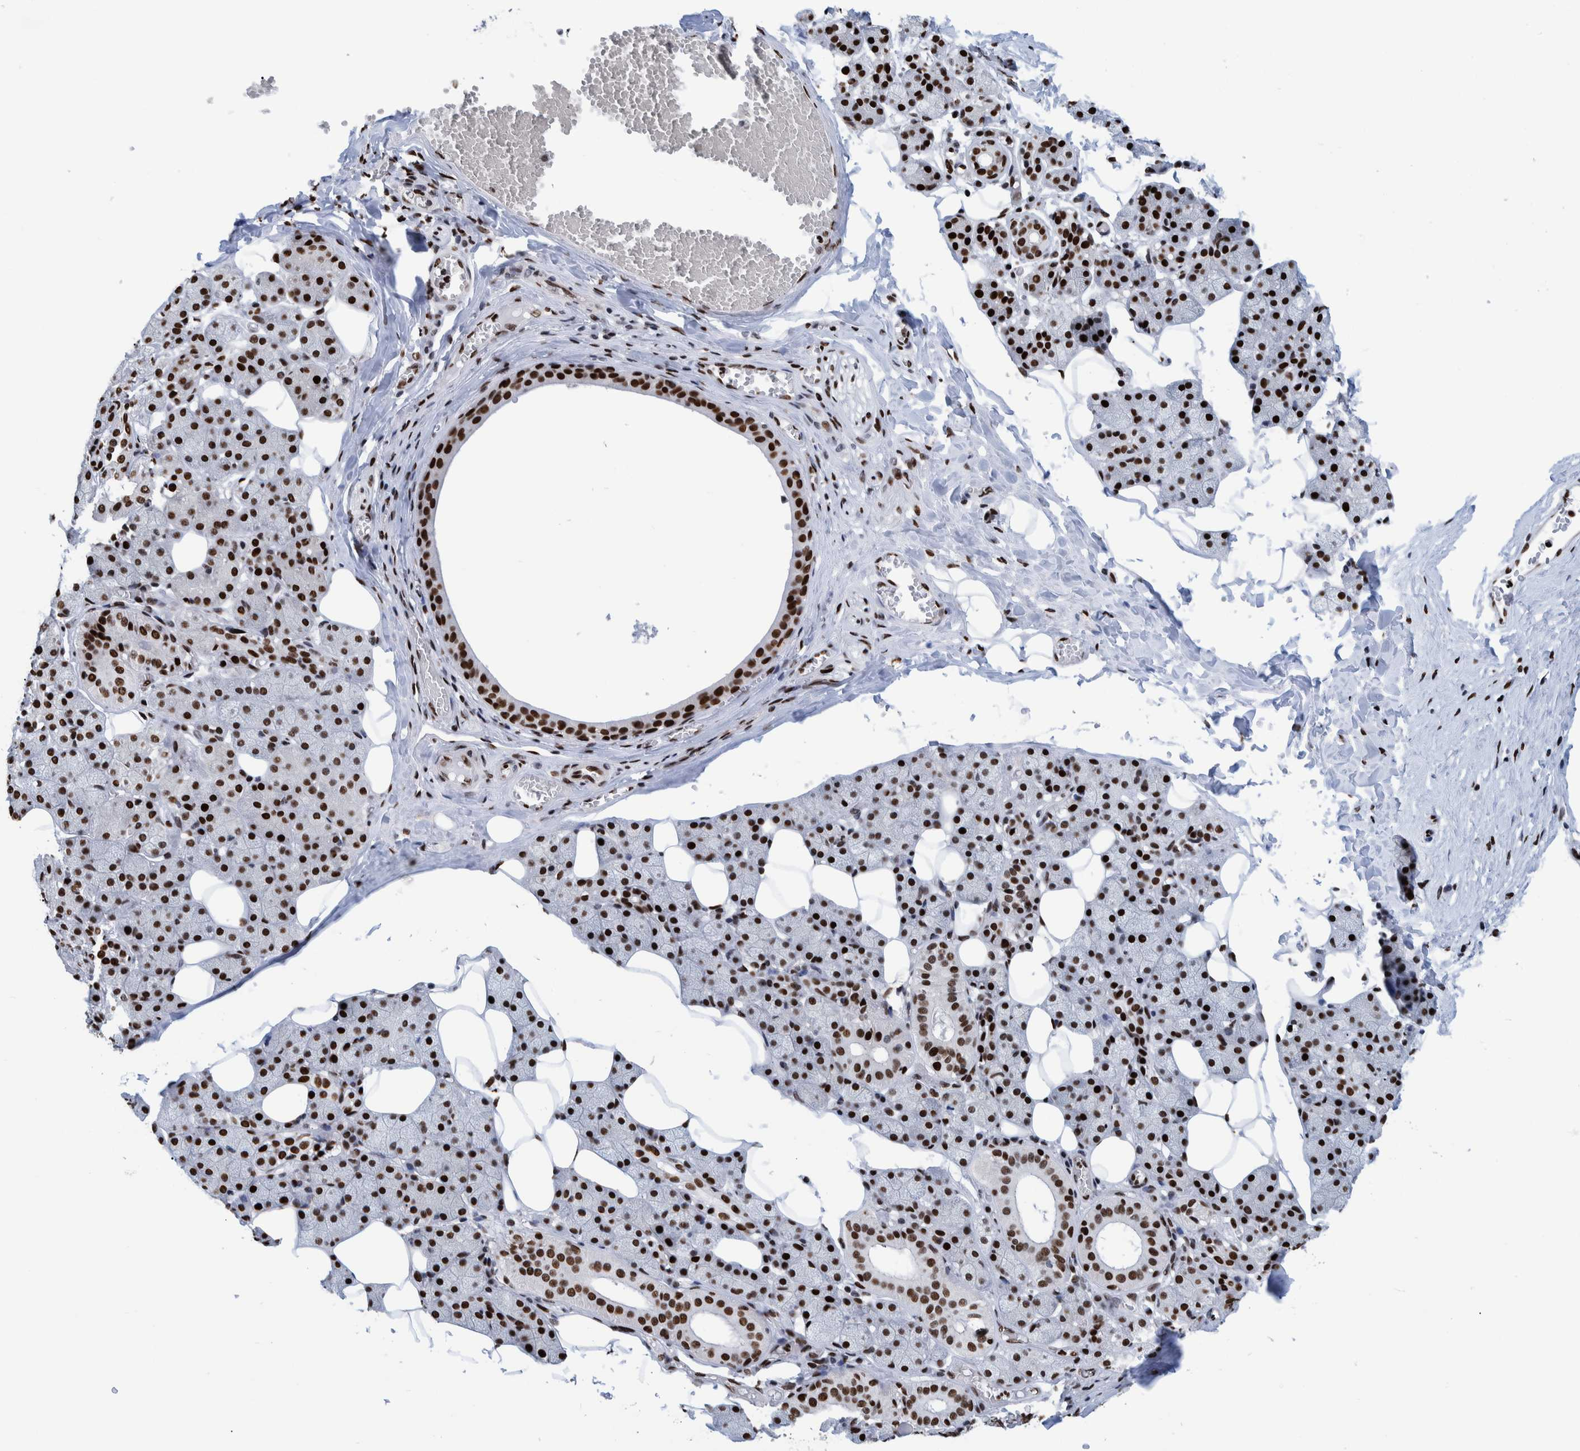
{"staining": {"intensity": "strong", "quantity": ">75%", "location": "nuclear"}, "tissue": "salivary gland", "cell_type": "Glandular cells", "image_type": "normal", "snomed": [{"axis": "morphology", "description": "Normal tissue, NOS"}, {"axis": "topography", "description": "Salivary gland"}], "caption": "Protein expression analysis of unremarkable human salivary gland reveals strong nuclear positivity in about >75% of glandular cells. (DAB = brown stain, brightfield microscopy at high magnification).", "gene": "HEATR9", "patient": {"sex": "female", "age": 33}}